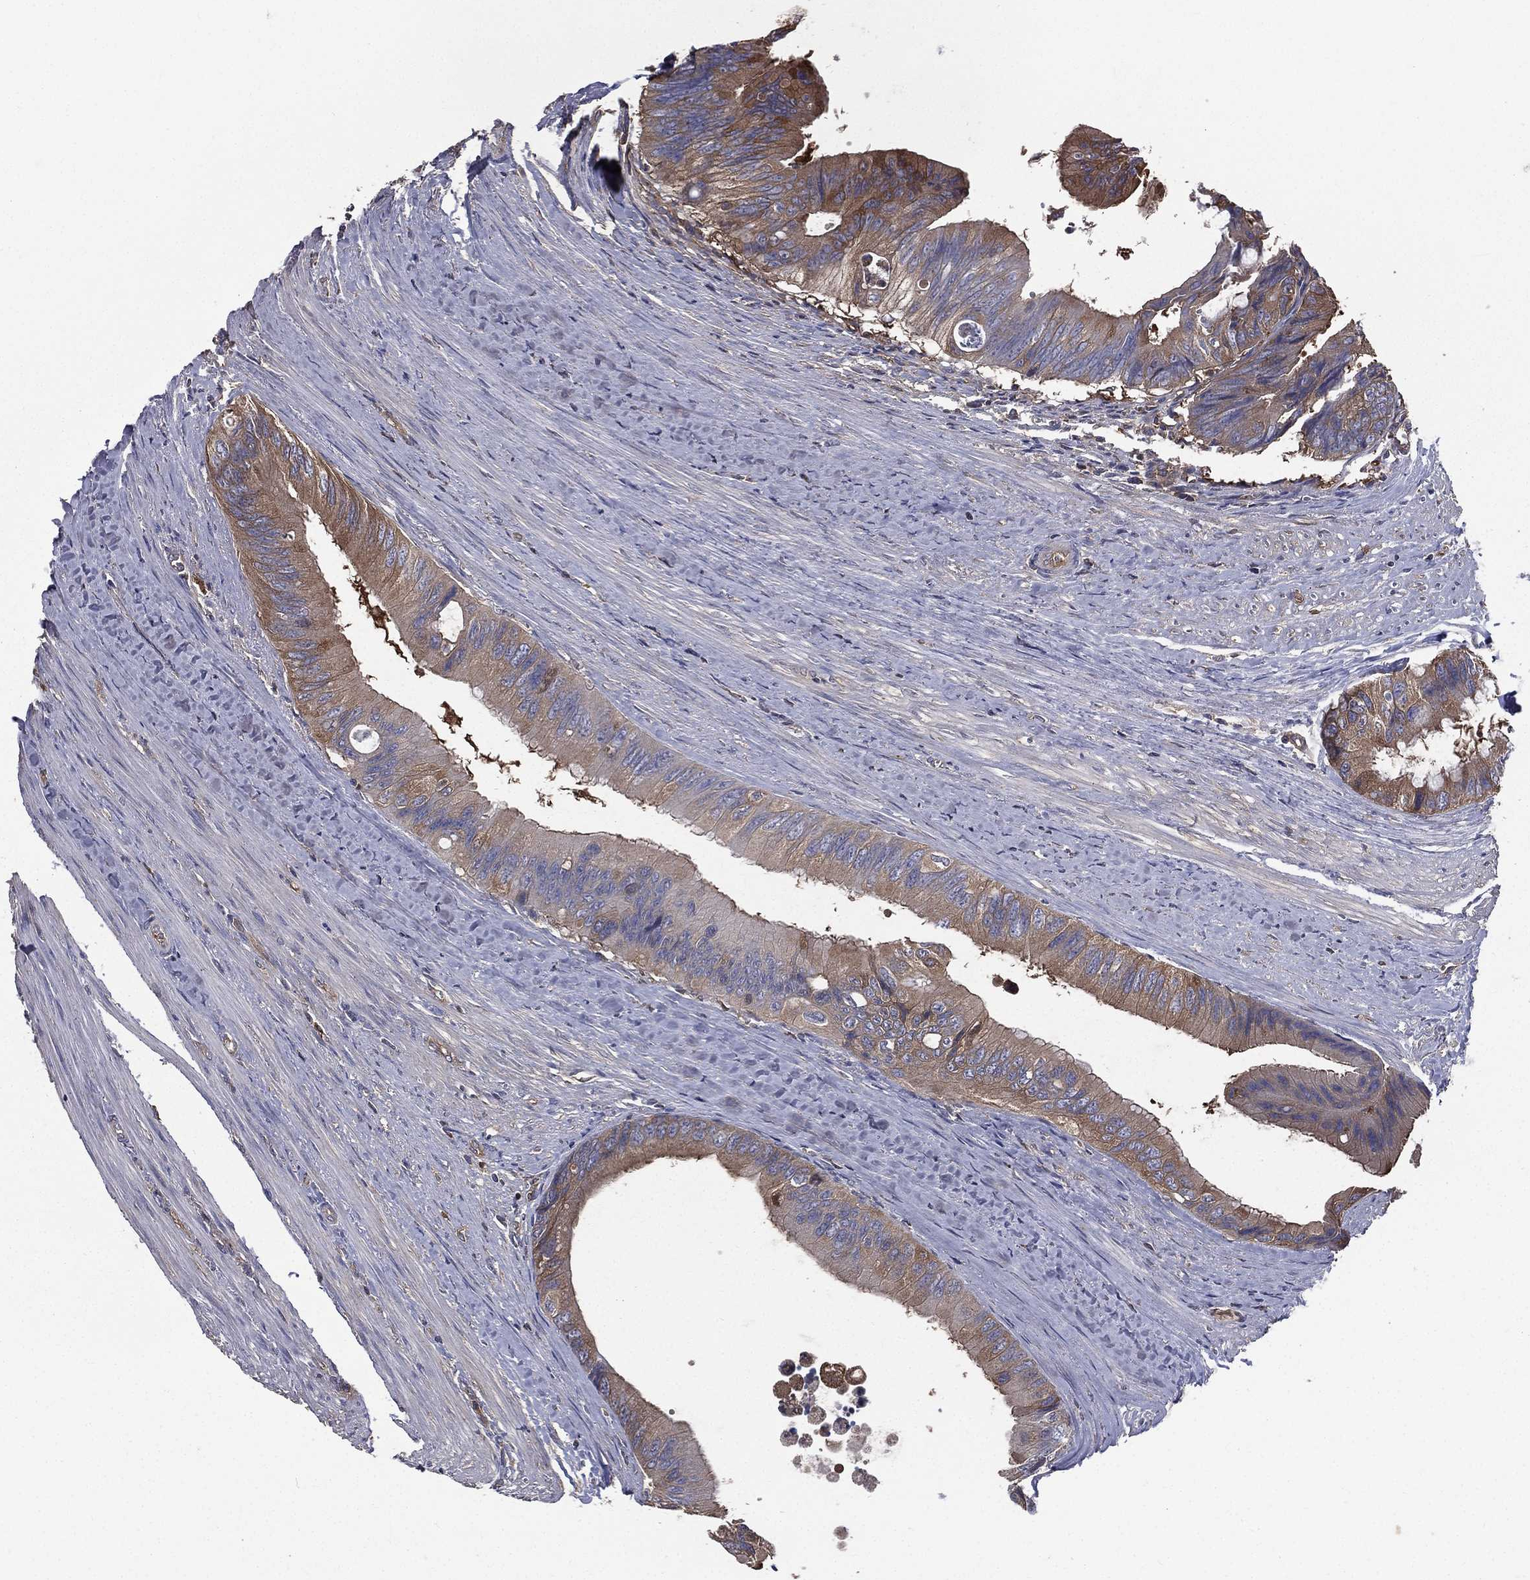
{"staining": {"intensity": "moderate", "quantity": ">75%", "location": "cytoplasmic/membranous"}, "tissue": "colorectal cancer", "cell_type": "Tumor cells", "image_type": "cancer", "snomed": [{"axis": "morphology", "description": "Normal tissue, NOS"}, {"axis": "morphology", "description": "Adenocarcinoma, NOS"}, {"axis": "topography", "description": "Colon"}], "caption": "Immunohistochemistry staining of colorectal adenocarcinoma, which reveals medium levels of moderate cytoplasmic/membranous expression in about >75% of tumor cells indicating moderate cytoplasmic/membranous protein expression. The staining was performed using DAB (3,3'-diaminobenzidine) (brown) for protein detection and nuclei were counterstained in hematoxylin (blue).", "gene": "SARS1", "patient": {"sex": "male", "age": 65}}